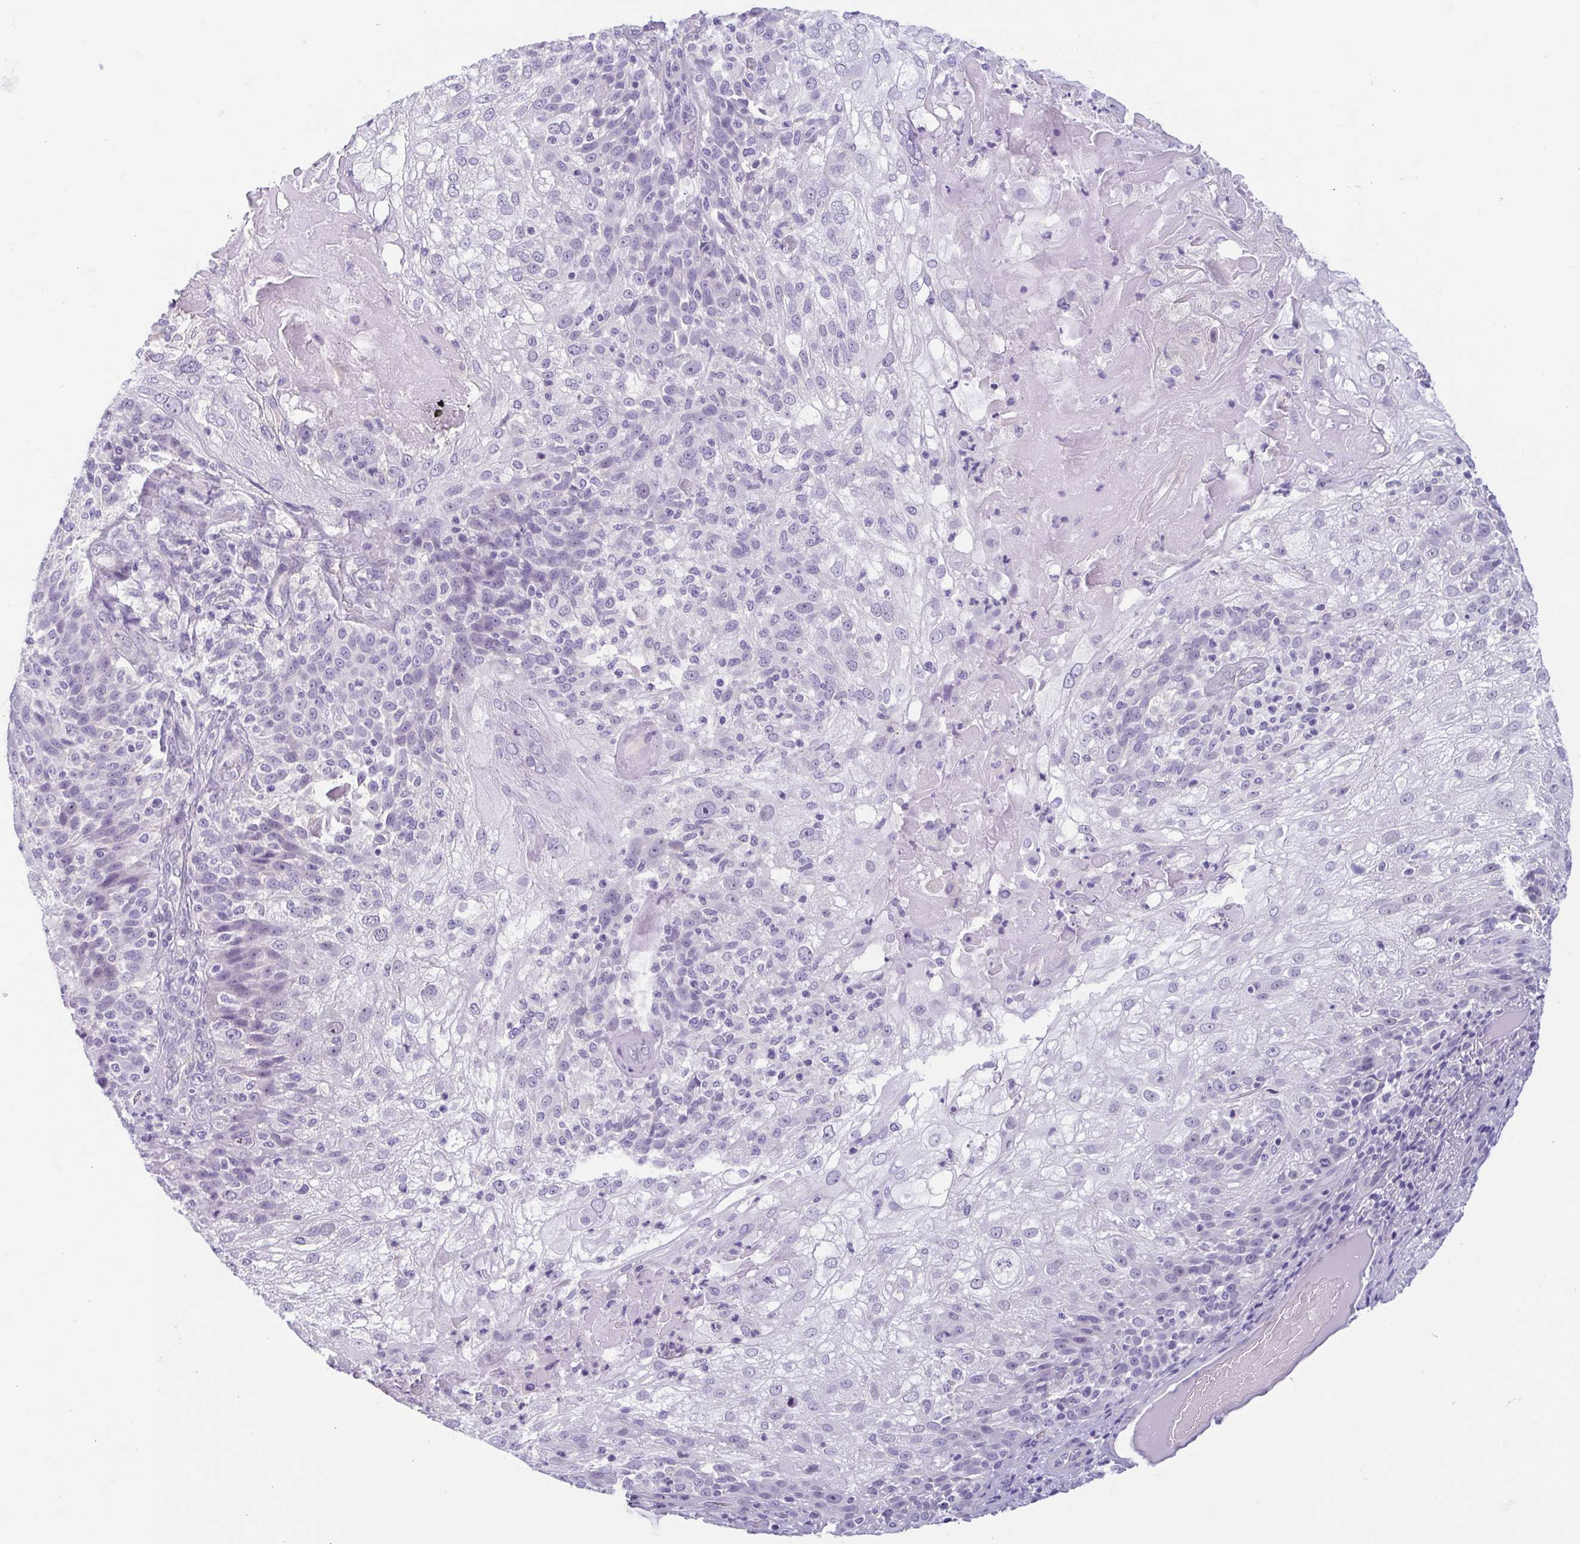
{"staining": {"intensity": "negative", "quantity": "none", "location": "none"}, "tissue": "skin cancer", "cell_type": "Tumor cells", "image_type": "cancer", "snomed": [{"axis": "morphology", "description": "Normal tissue, NOS"}, {"axis": "morphology", "description": "Squamous cell carcinoma, NOS"}, {"axis": "topography", "description": "Skin"}], "caption": "Immunohistochemistry (IHC) of human skin squamous cell carcinoma reveals no expression in tumor cells.", "gene": "MORC4", "patient": {"sex": "female", "age": 83}}